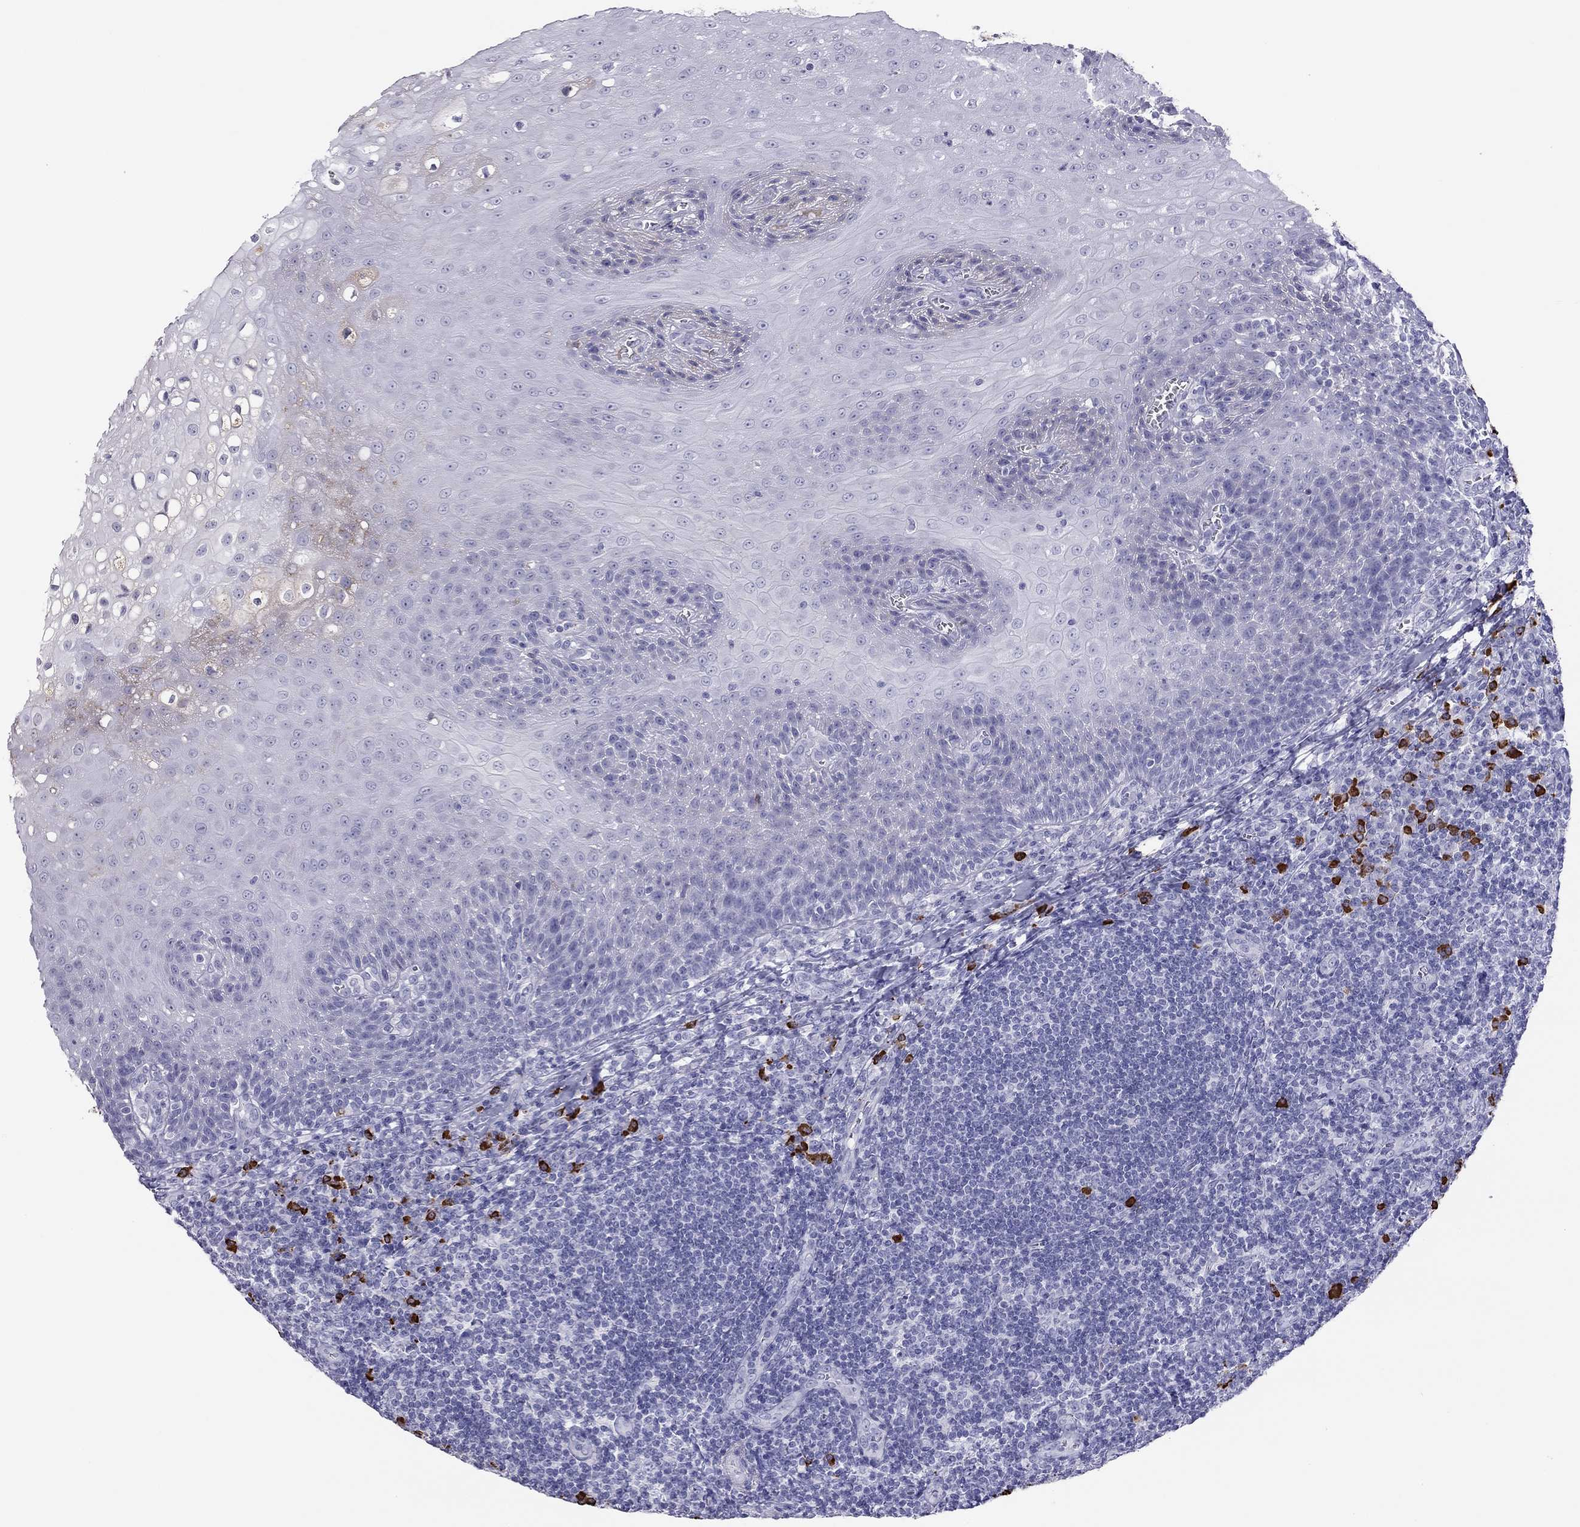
{"staining": {"intensity": "negative", "quantity": "none", "location": "none"}, "tissue": "tonsil", "cell_type": "Germinal center cells", "image_type": "normal", "snomed": [{"axis": "morphology", "description": "Normal tissue, NOS"}, {"axis": "topography", "description": "Tonsil"}], "caption": "Tonsil was stained to show a protein in brown. There is no significant positivity in germinal center cells. (Immunohistochemistry, brightfield microscopy, high magnification).", "gene": "KLRG1", "patient": {"sex": "male", "age": 33}}